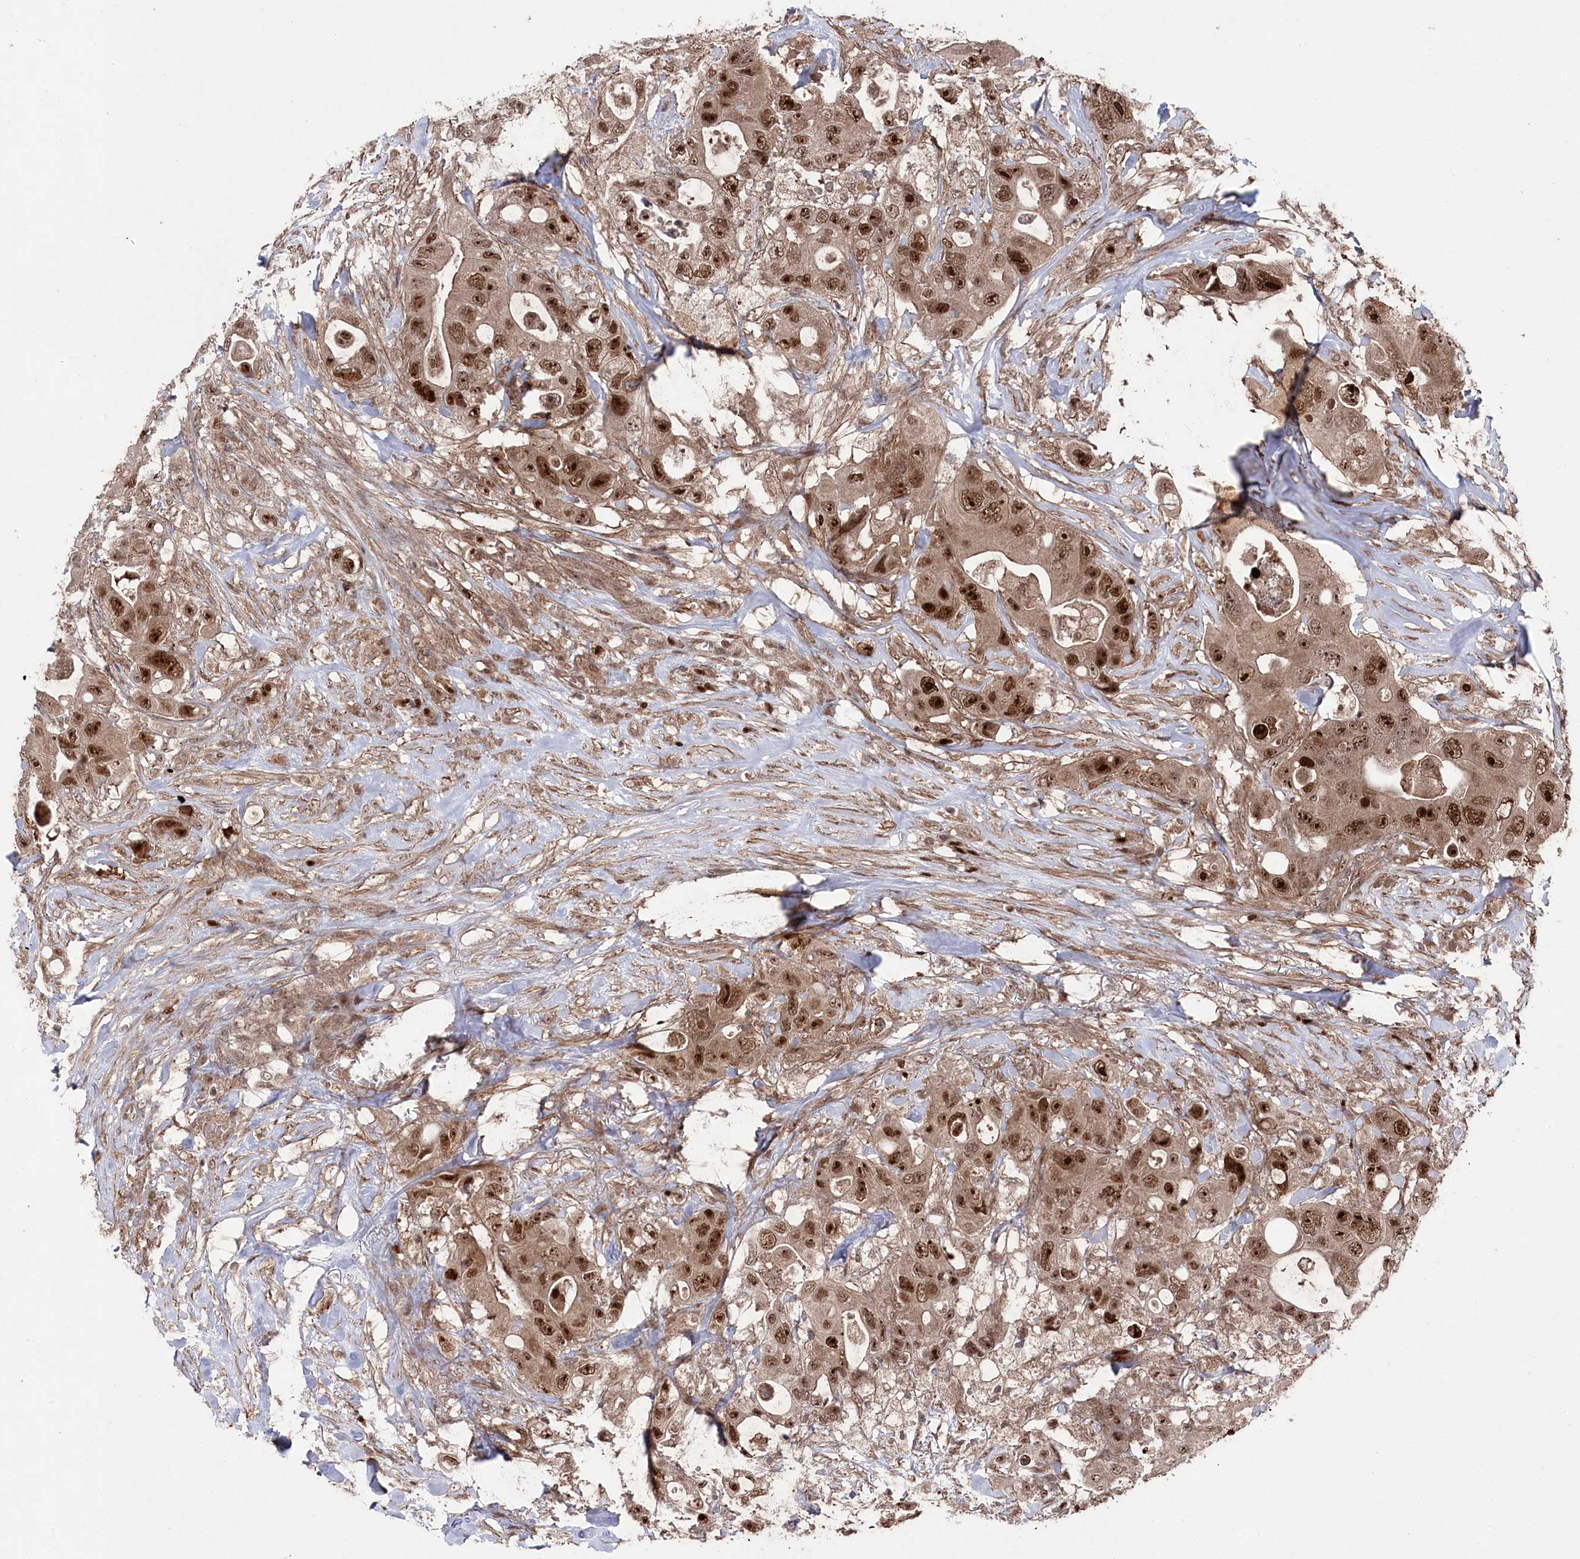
{"staining": {"intensity": "strong", "quantity": ">75%", "location": "nuclear"}, "tissue": "colorectal cancer", "cell_type": "Tumor cells", "image_type": "cancer", "snomed": [{"axis": "morphology", "description": "Adenocarcinoma, NOS"}, {"axis": "topography", "description": "Colon"}], "caption": "Immunohistochemical staining of adenocarcinoma (colorectal) demonstrates high levels of strong nuclear protein expression in about >75% of tumor cells.", "gene": "BORCS7", "patient": {"sex": "female", "age": 46}}